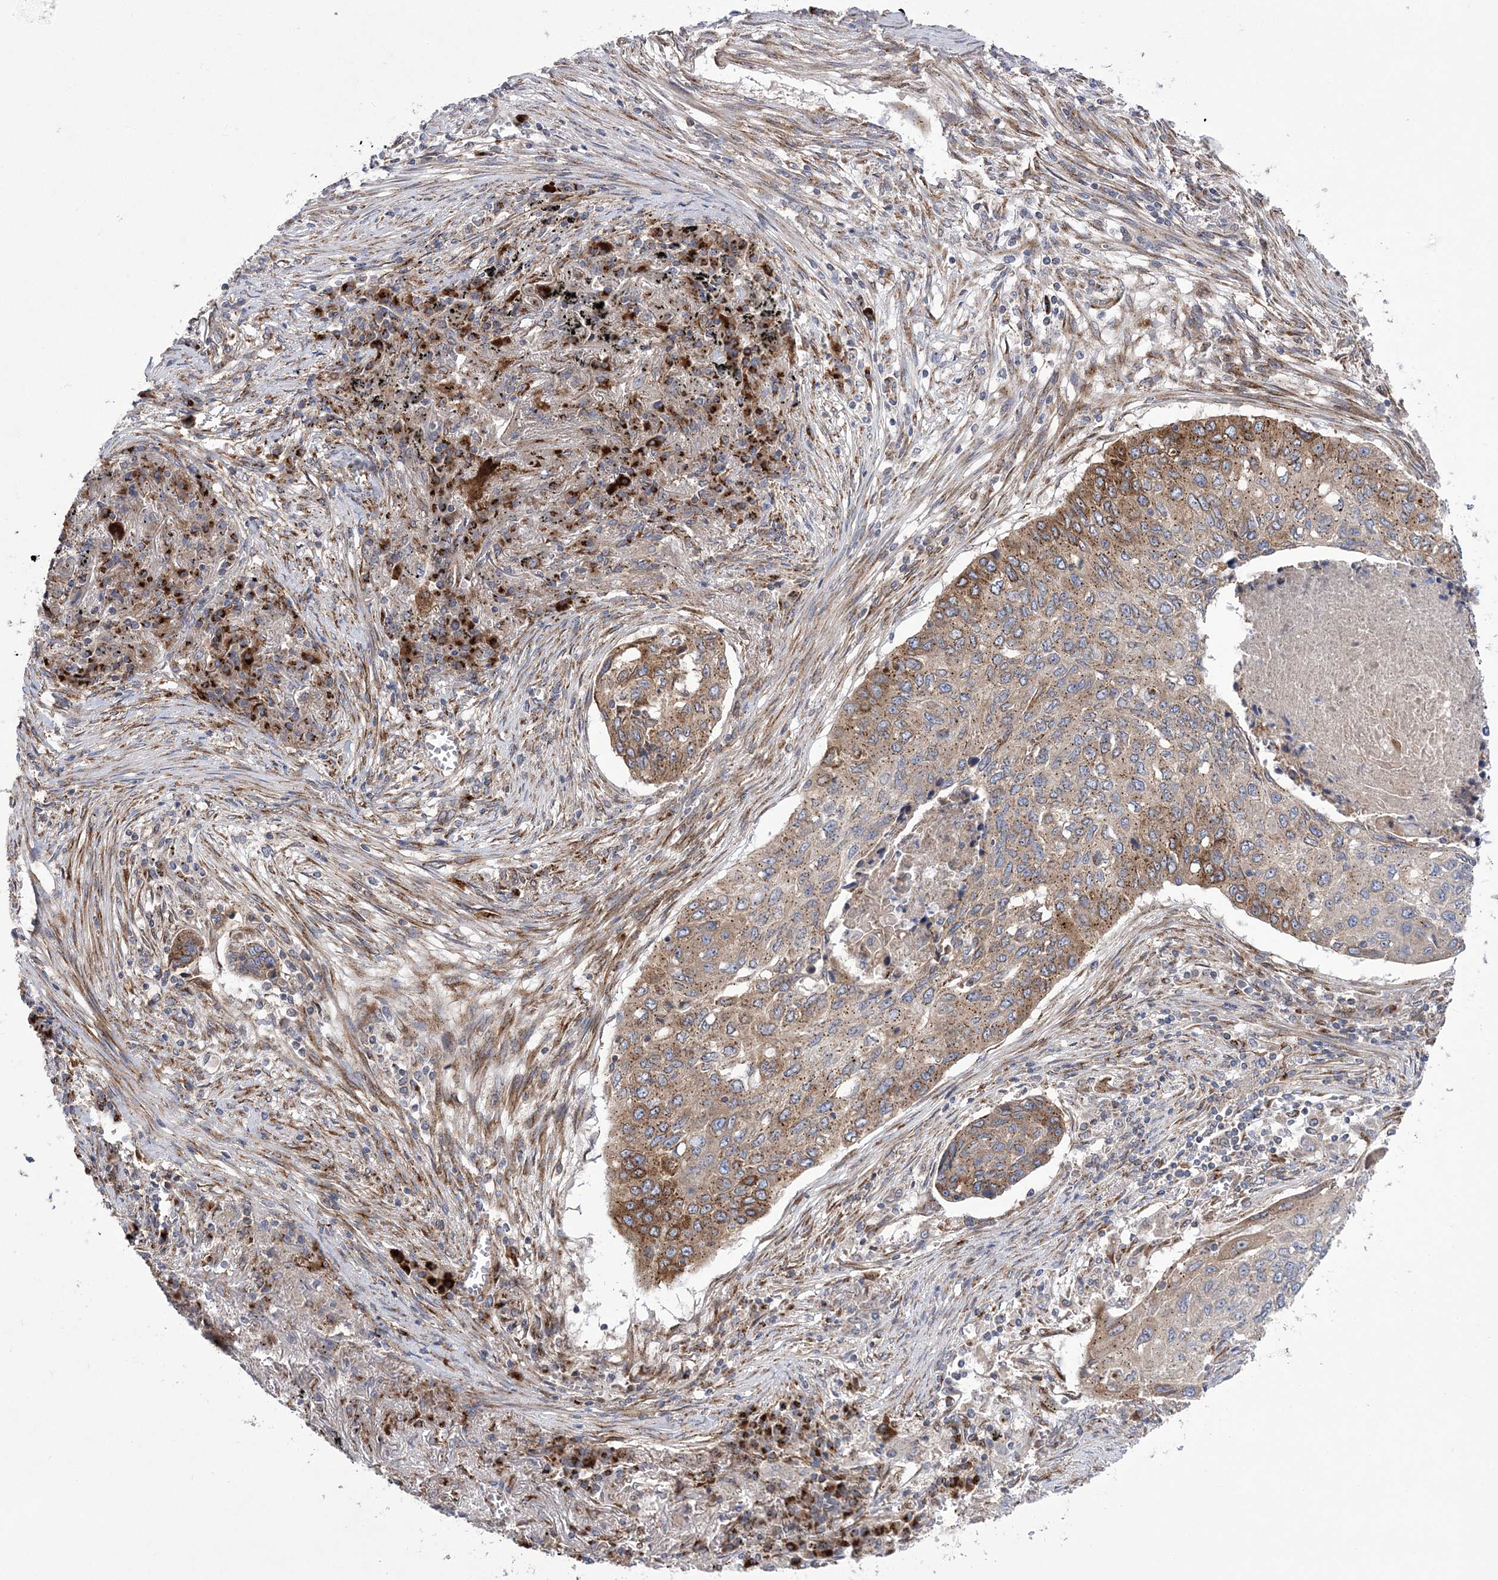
{"staining": {"intensity": "moderate", "quantity": ">75%", "location": "cytoplasmic/membranous"}, "tissue": "lung cancer", "cell_type": "Tumor cells", "image_type": "cancer", "snomed": [{"axis": "morphology", "description": "Squamous cell carcinoma, NOS"}, {"axis": "topography", "description": "Lung"}], "caption": "A brown stain shows moderate cytoplasmic/membranous staining of a protein in human squamous cell carcinoma (lung) tumor cells.", "gene": "COPB2", "patient": {"sex": "female", "age": 63}}